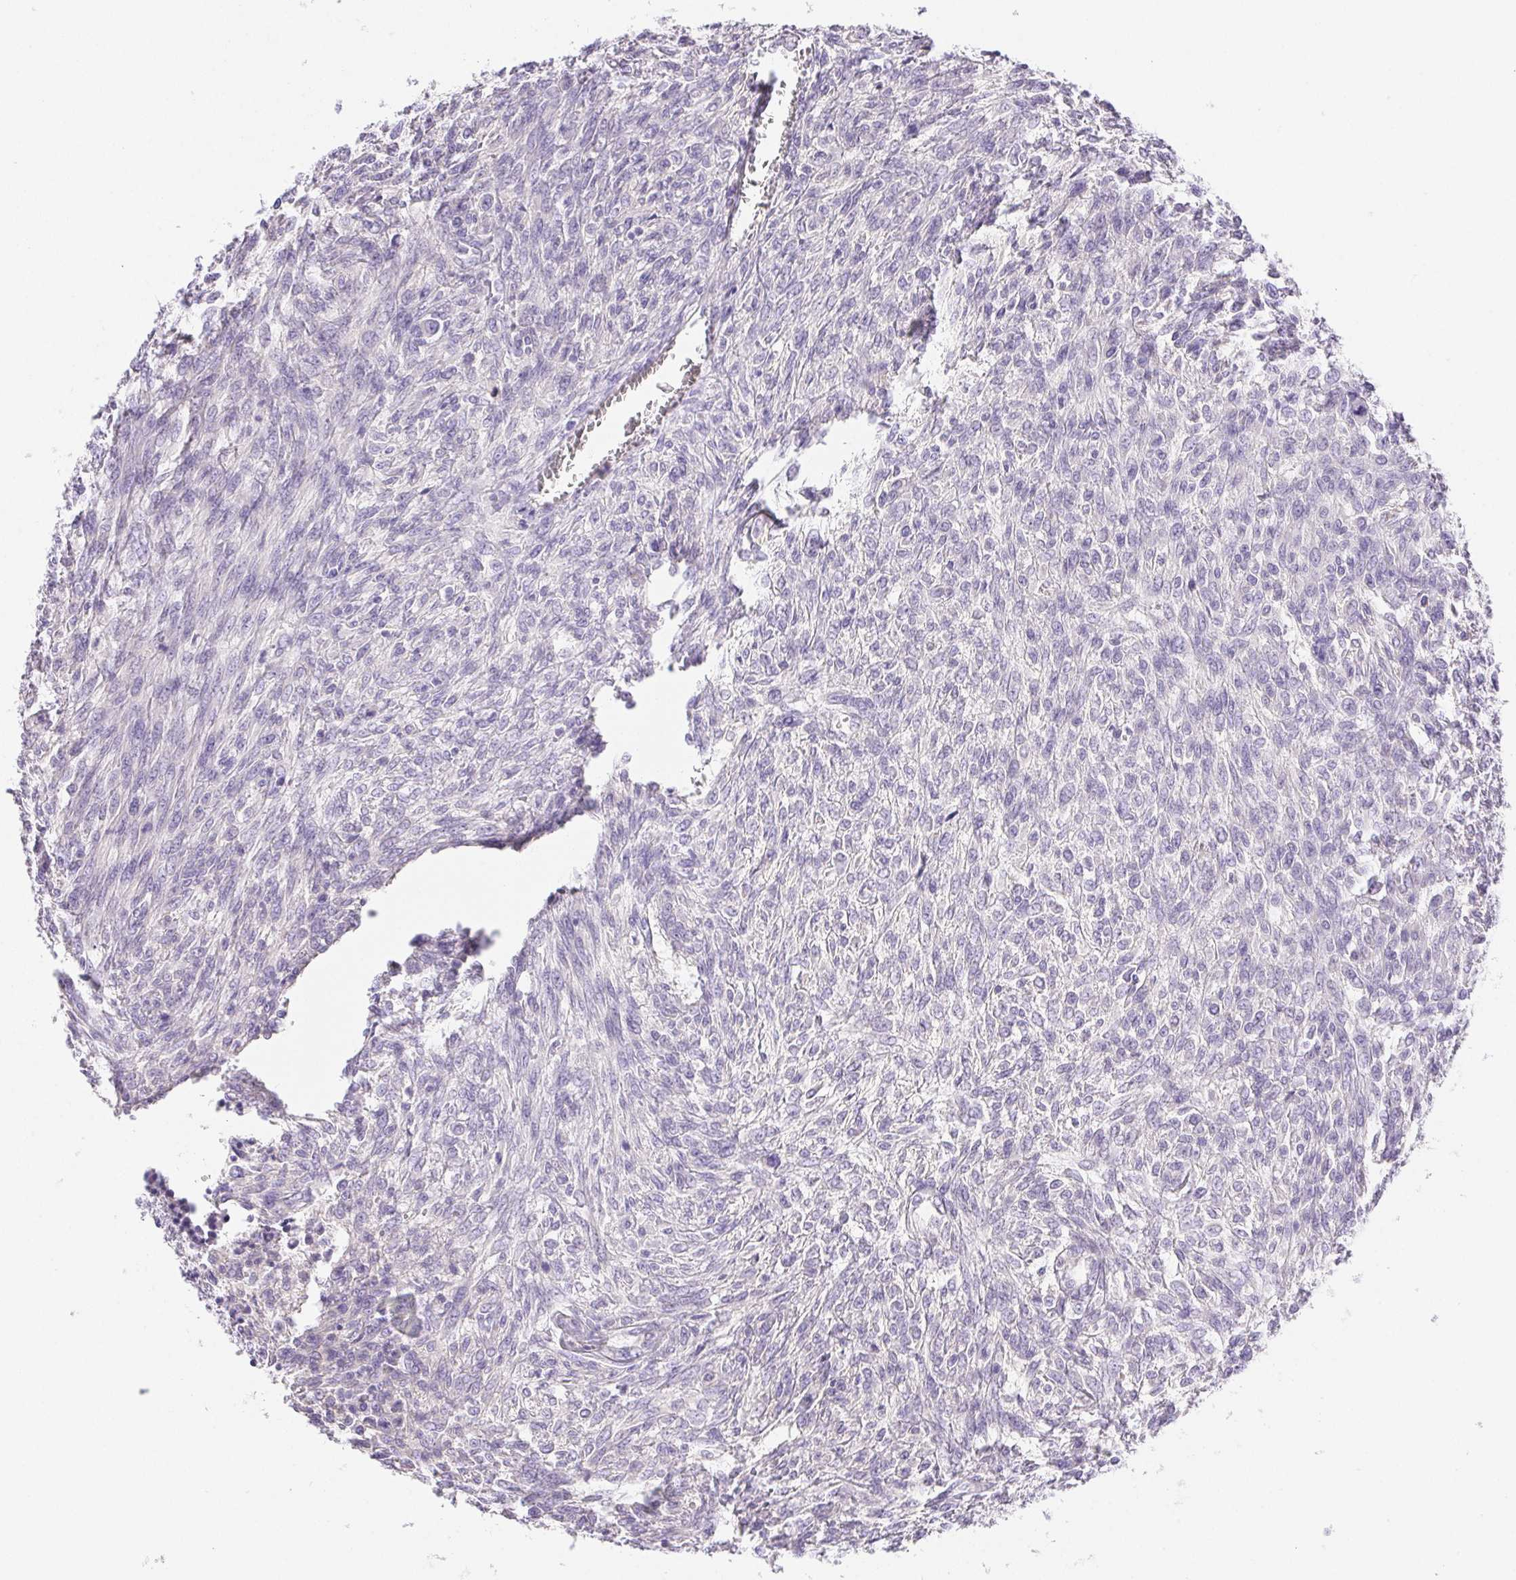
{"staining": {"intensity": "negative", "quantity": "none", "location": "none"}, "tissue": "renal cancer", "cell_type": "Tumor cells", "image_type": "cancer", "snomed": [{"axis": "morphology", "description": "Adenocarcinoma, NOS"}, {"axis": "topography", "description": "Kidney"}], "caption": "Immunohistochemistry (IHC) image of neoplastic tissue: renal adenocarcinoma stained with DAB (3,3'-diaminobenzidine) shows no significant protein expression in tumor cells.", "gene": "PNLIP", "patient": {"sex": "male", "age": 58}}